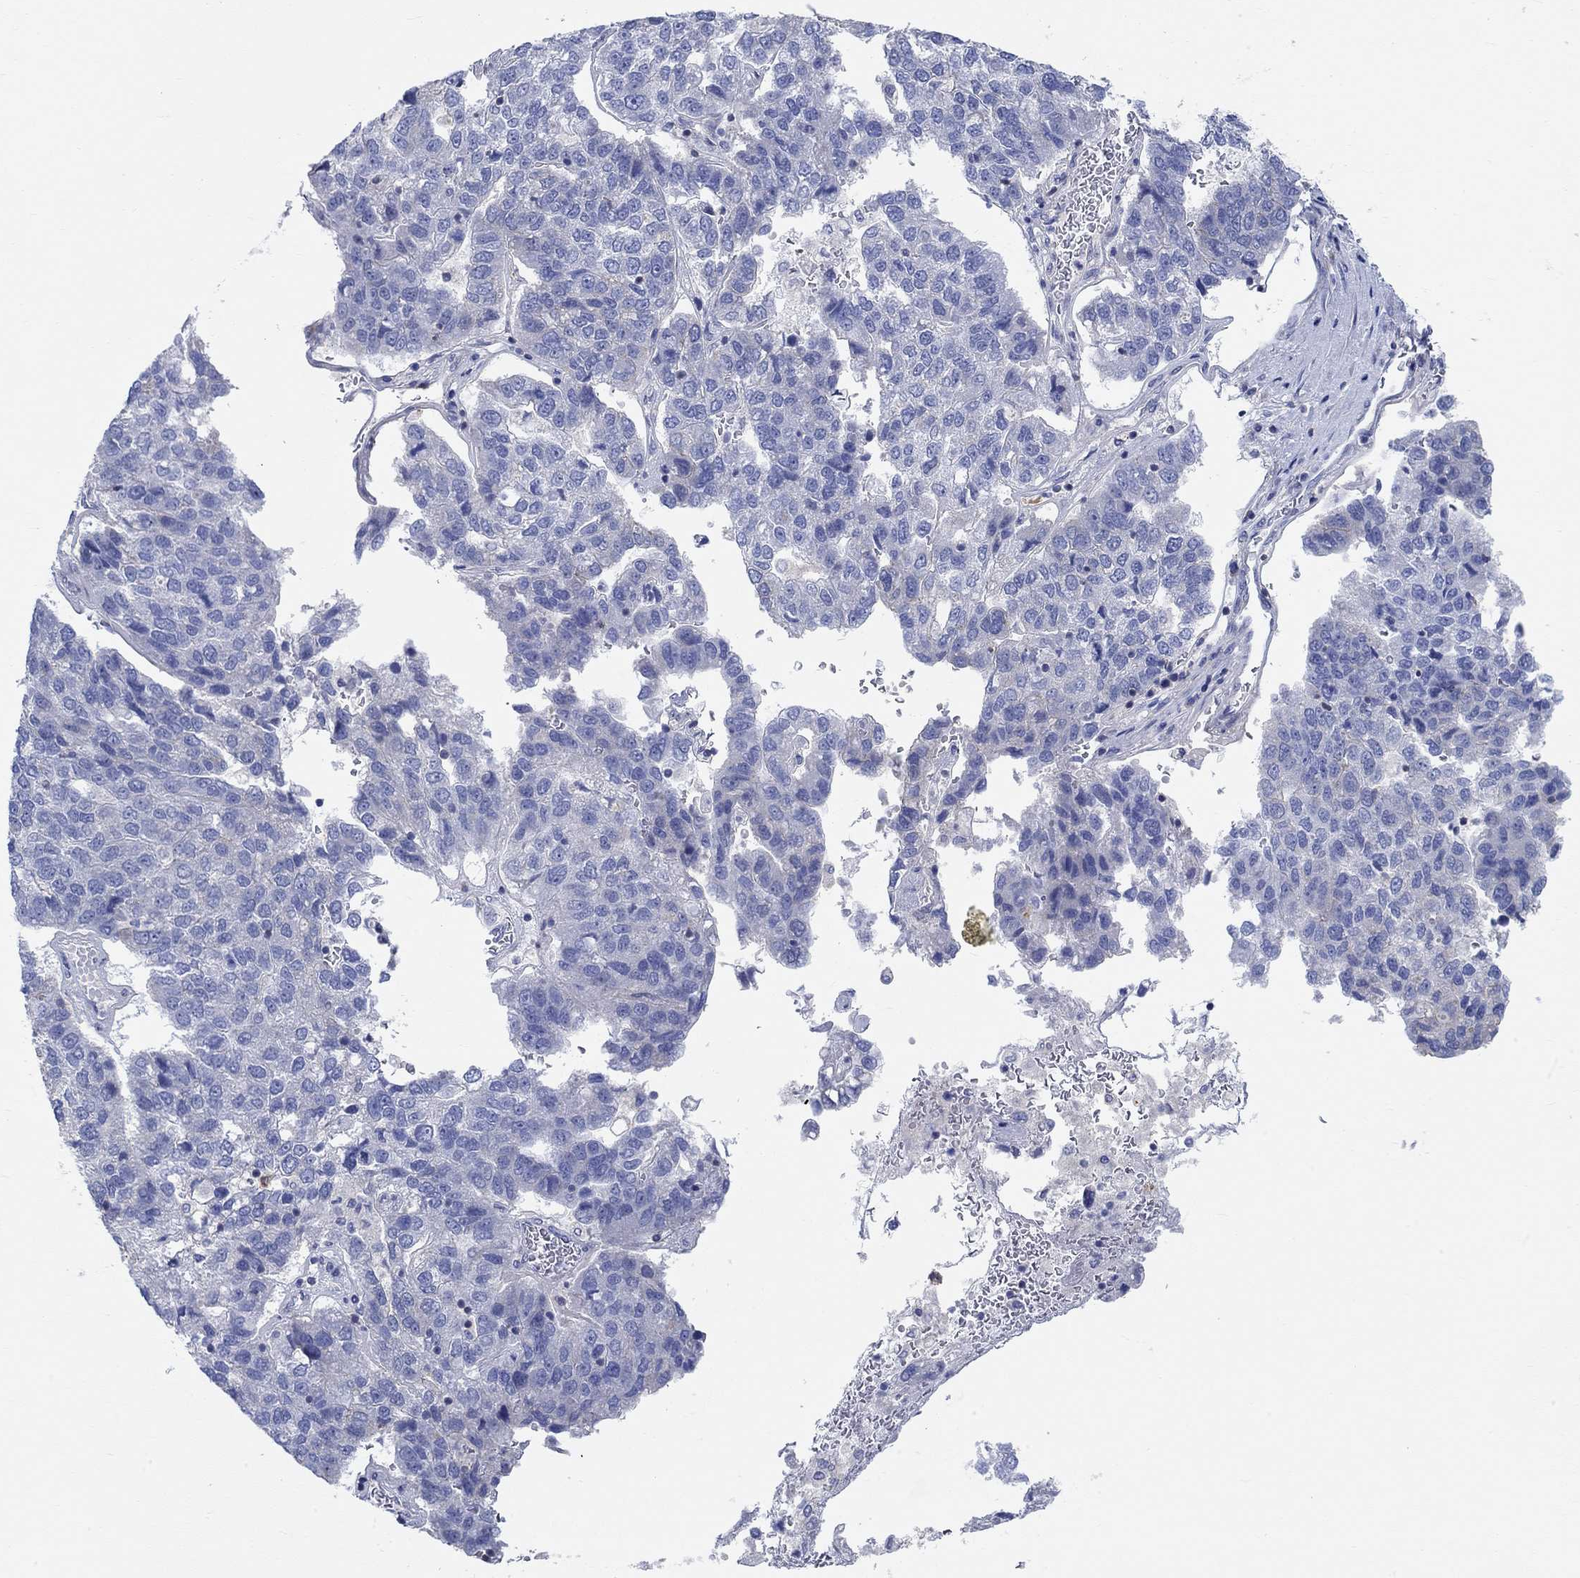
{"staining": {"intensity": "negative", "quantity": "none", "location": "none"}, "tissue": "pancreatic cancer", "cell_type": "Tumor cells", "image_type": "cancer", "snomed": [{"axis": "morphology", "description": "Adenocarcinoma, NOS"}, {"axis": "topography", "description": "Pancreas"}], "caption": "This is an immunohistochemistry image of human pancreatic cancer. There is no expression in tumor cells.", "gene": "NAV3", "patient": {"sex": "female", "age": 61}}